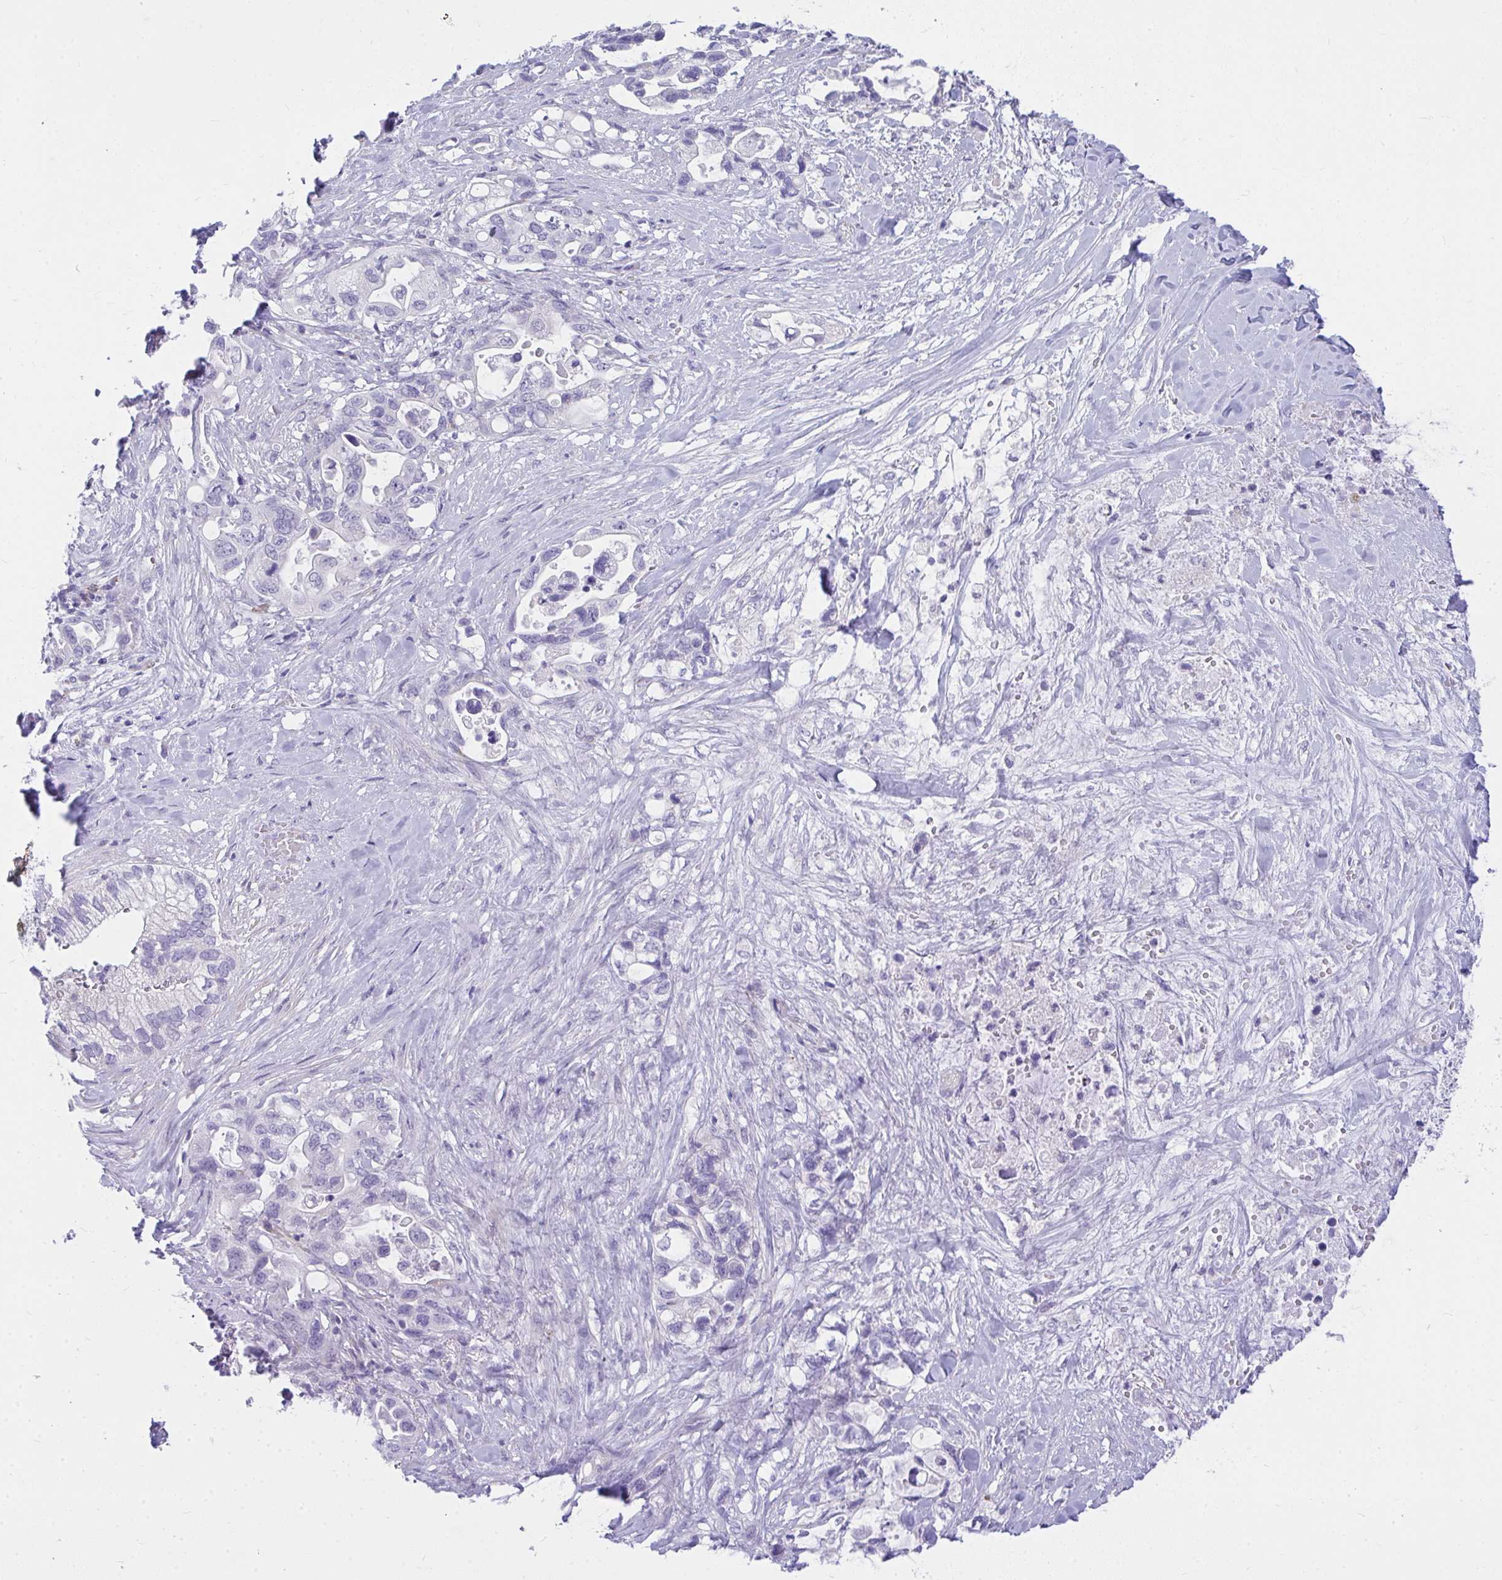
{"staining": {"intensity": "negative", "quantity": "none", "location": "none"}, "tissue": "pancreatic cancer", "cell_type": "Tumor cells", "image_type": "cancer", "snomed": [{"axis": "morphology", "description": "Adenocarcinoma, NOS"}, {"axis": "topography", "description": "Pancreas"}], "caption": "An image of pancreatic adenocarcinoma stained for a protein shows no brown staining in tumor cells.", "gene": "TSBP1", "patient": {"sex": "female", "age": 72}}